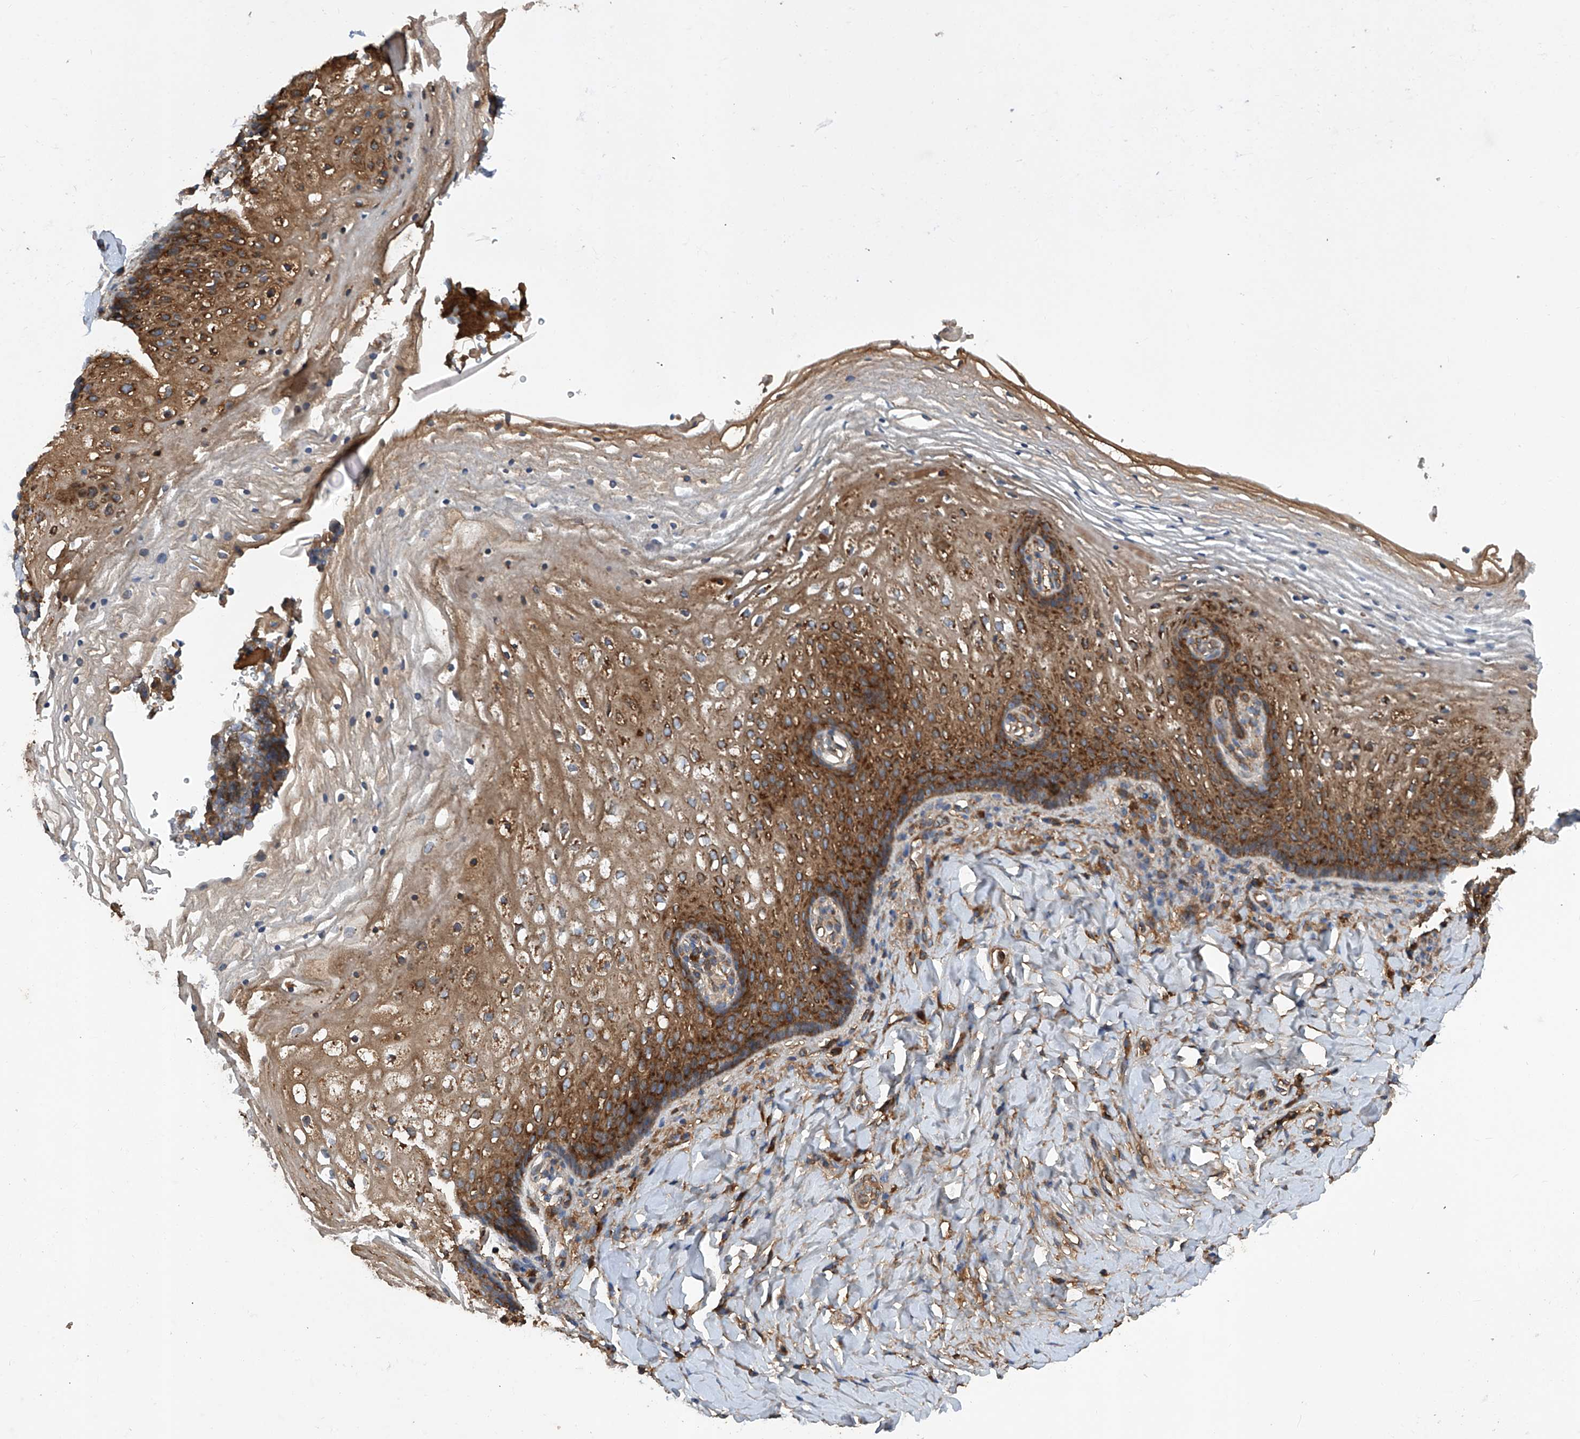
{"staining": {"intensity": "strong", "quantity": ">75%", "location": "cytoplasmic/membranous"}, "tissue": "vagina", "cell_type": "Squamous epithelial cells", "image_type": "normal", "snomed": [{"axis": "morphology", "description": "Normal tissue, NOS"}, {"axis": "topography", "description": "Vagina"}], "caption": "Unremarkable vagina displays strong cytoplasmic/membranous staining in about >75% of squamous epithelial cells, visualized by immunohistochemistry.", "gene": "ASCC3", "patient": {"sex": "female", "age": 60}}